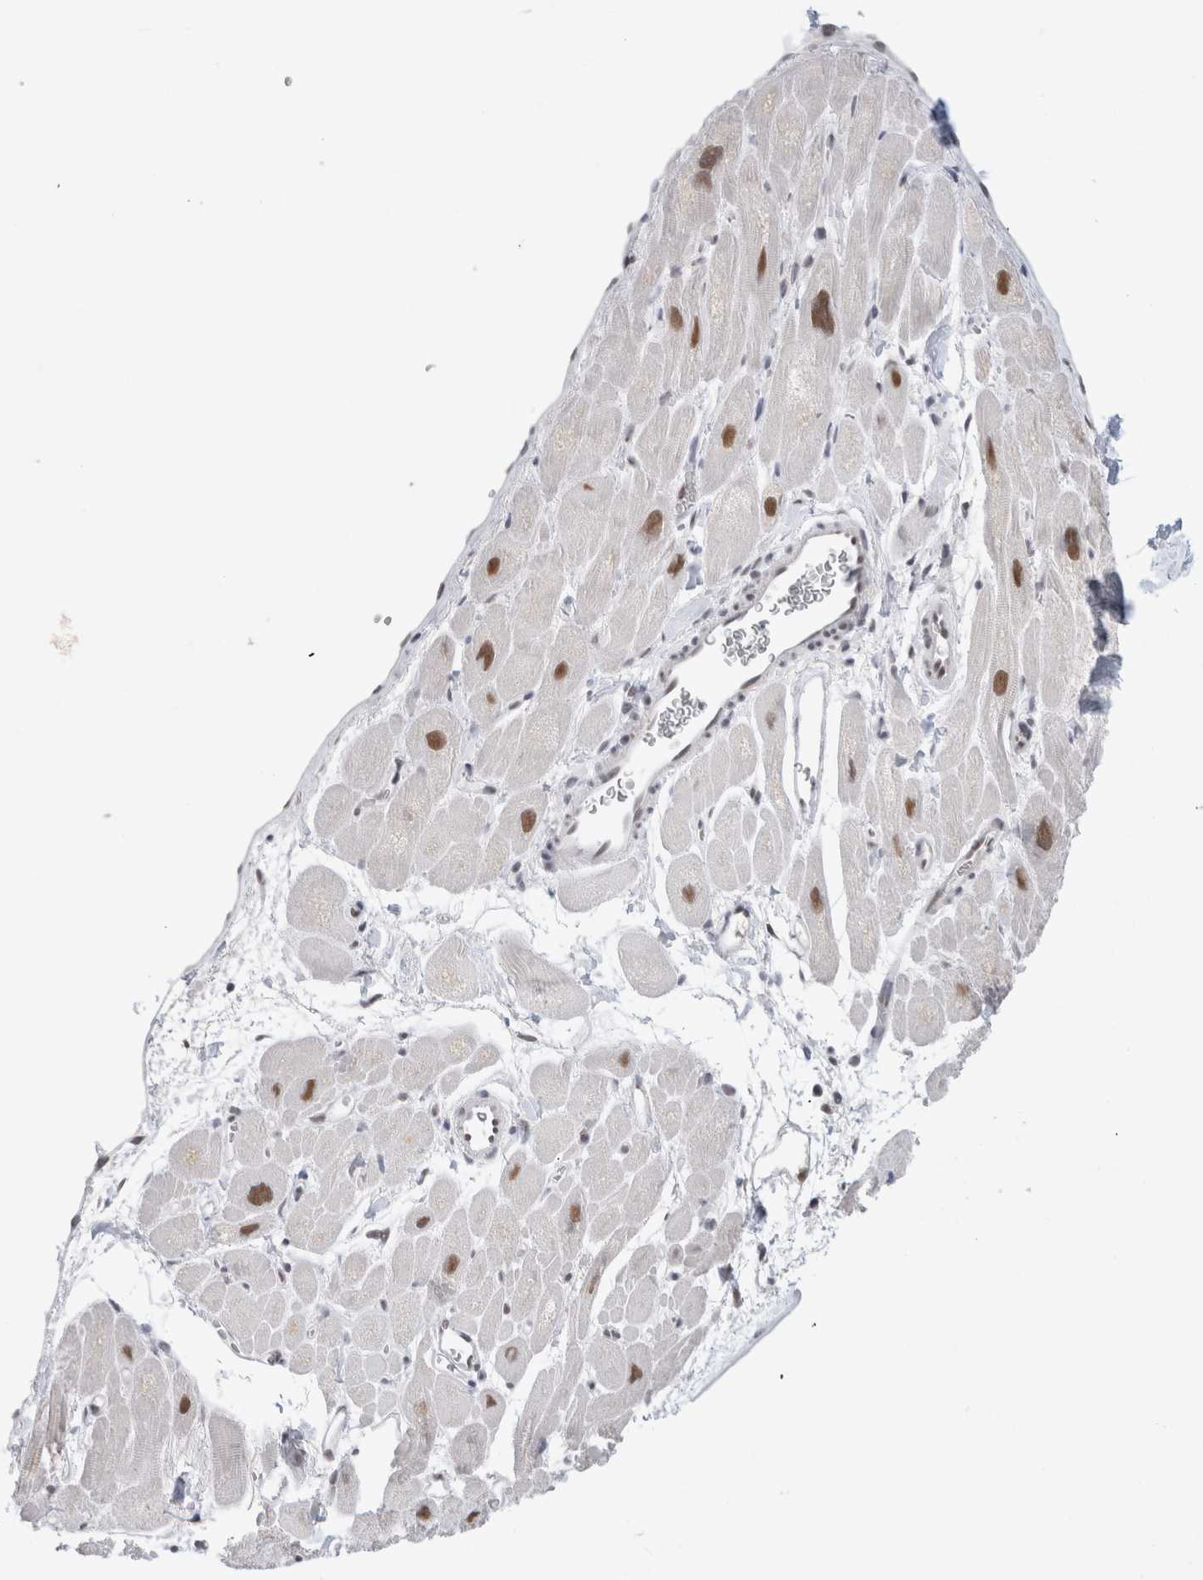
{"staining": {"intensity": "moderate", "quantity": "25%-75%", "location": "cytoplasmic/membranous,nuclear"}, "tissue": "heart muscle", "cell_type": "Cardiomyocytes", "image_type": "normal", "snomed": [{"axis": "morphology", "description": "Normal tissue, NOS"}, {"axis": "topography", "description": "Heart"}], "caption": "Cardiomyocytes display medium levels of moderate cytoplasmic/membranous,nuclear staining in about 25%-75% of cells in normal human heart muscle. The staining was performed using DAB, with brown indicating positive protein expression. Nuclei are stained blue with hematoxylin.", "gene": "COPS7A", "patient": {"sex": "male", "age": 49}}